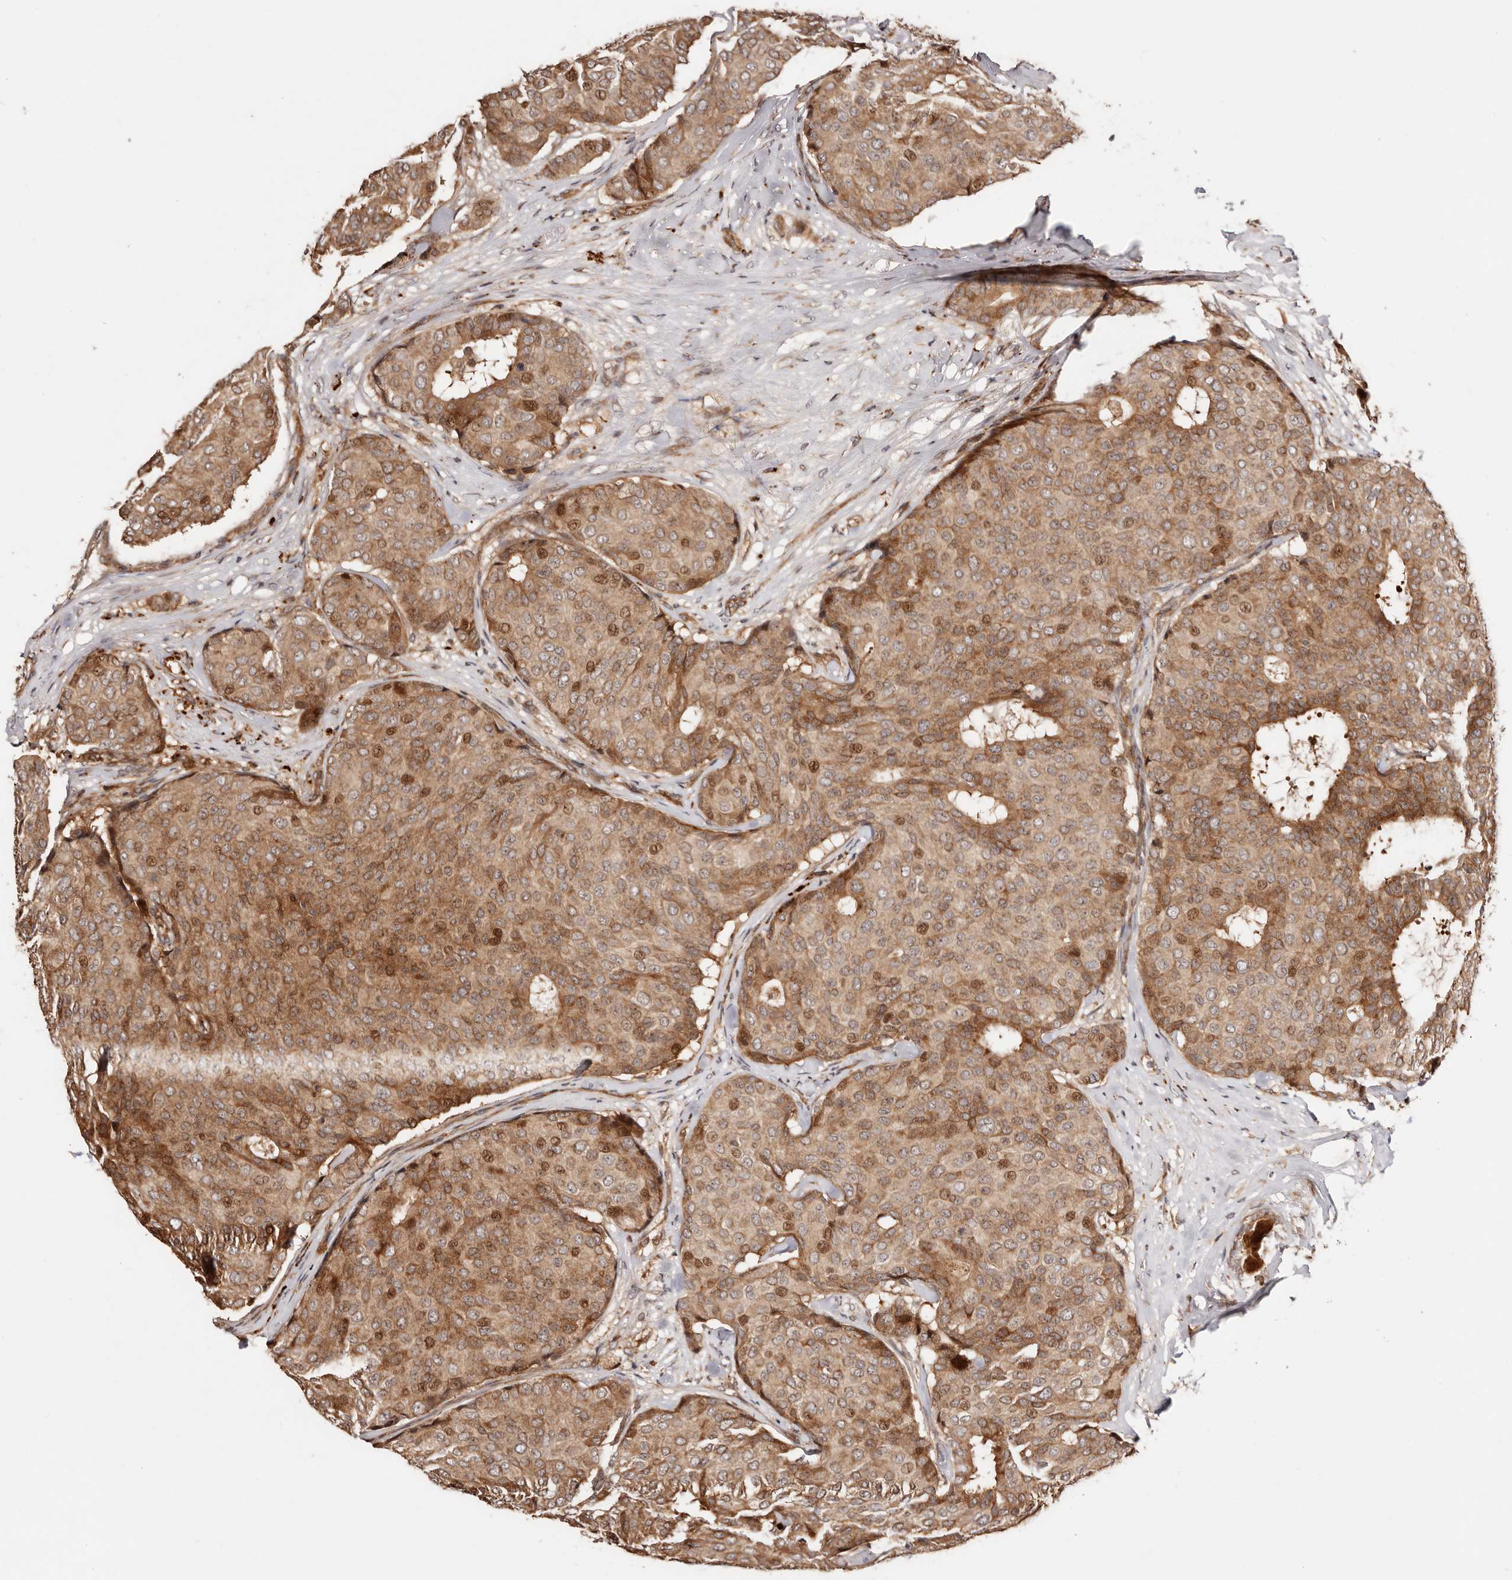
{"staining": {"intensity": "moderate", "quantity": ">75%", "location": "cytoplasmic/membranous,nuclear"}, "tissue": "breast cancer", "cell_type": "Tumor cells", "image_type": "cancer", "snomed": [{"axis": "morphology", "description": "Duct carcinoma"}, {"axis": "topography", "description": "Breast"}], "caption": "A brown stain shows moderate cytoplasmic/membranous and nuclear expression of a protein in invasive ductal carcinoma (breast) tumor cells.", "gene": "PTPN22", "patient": {"sex": "female", "age": 75}}